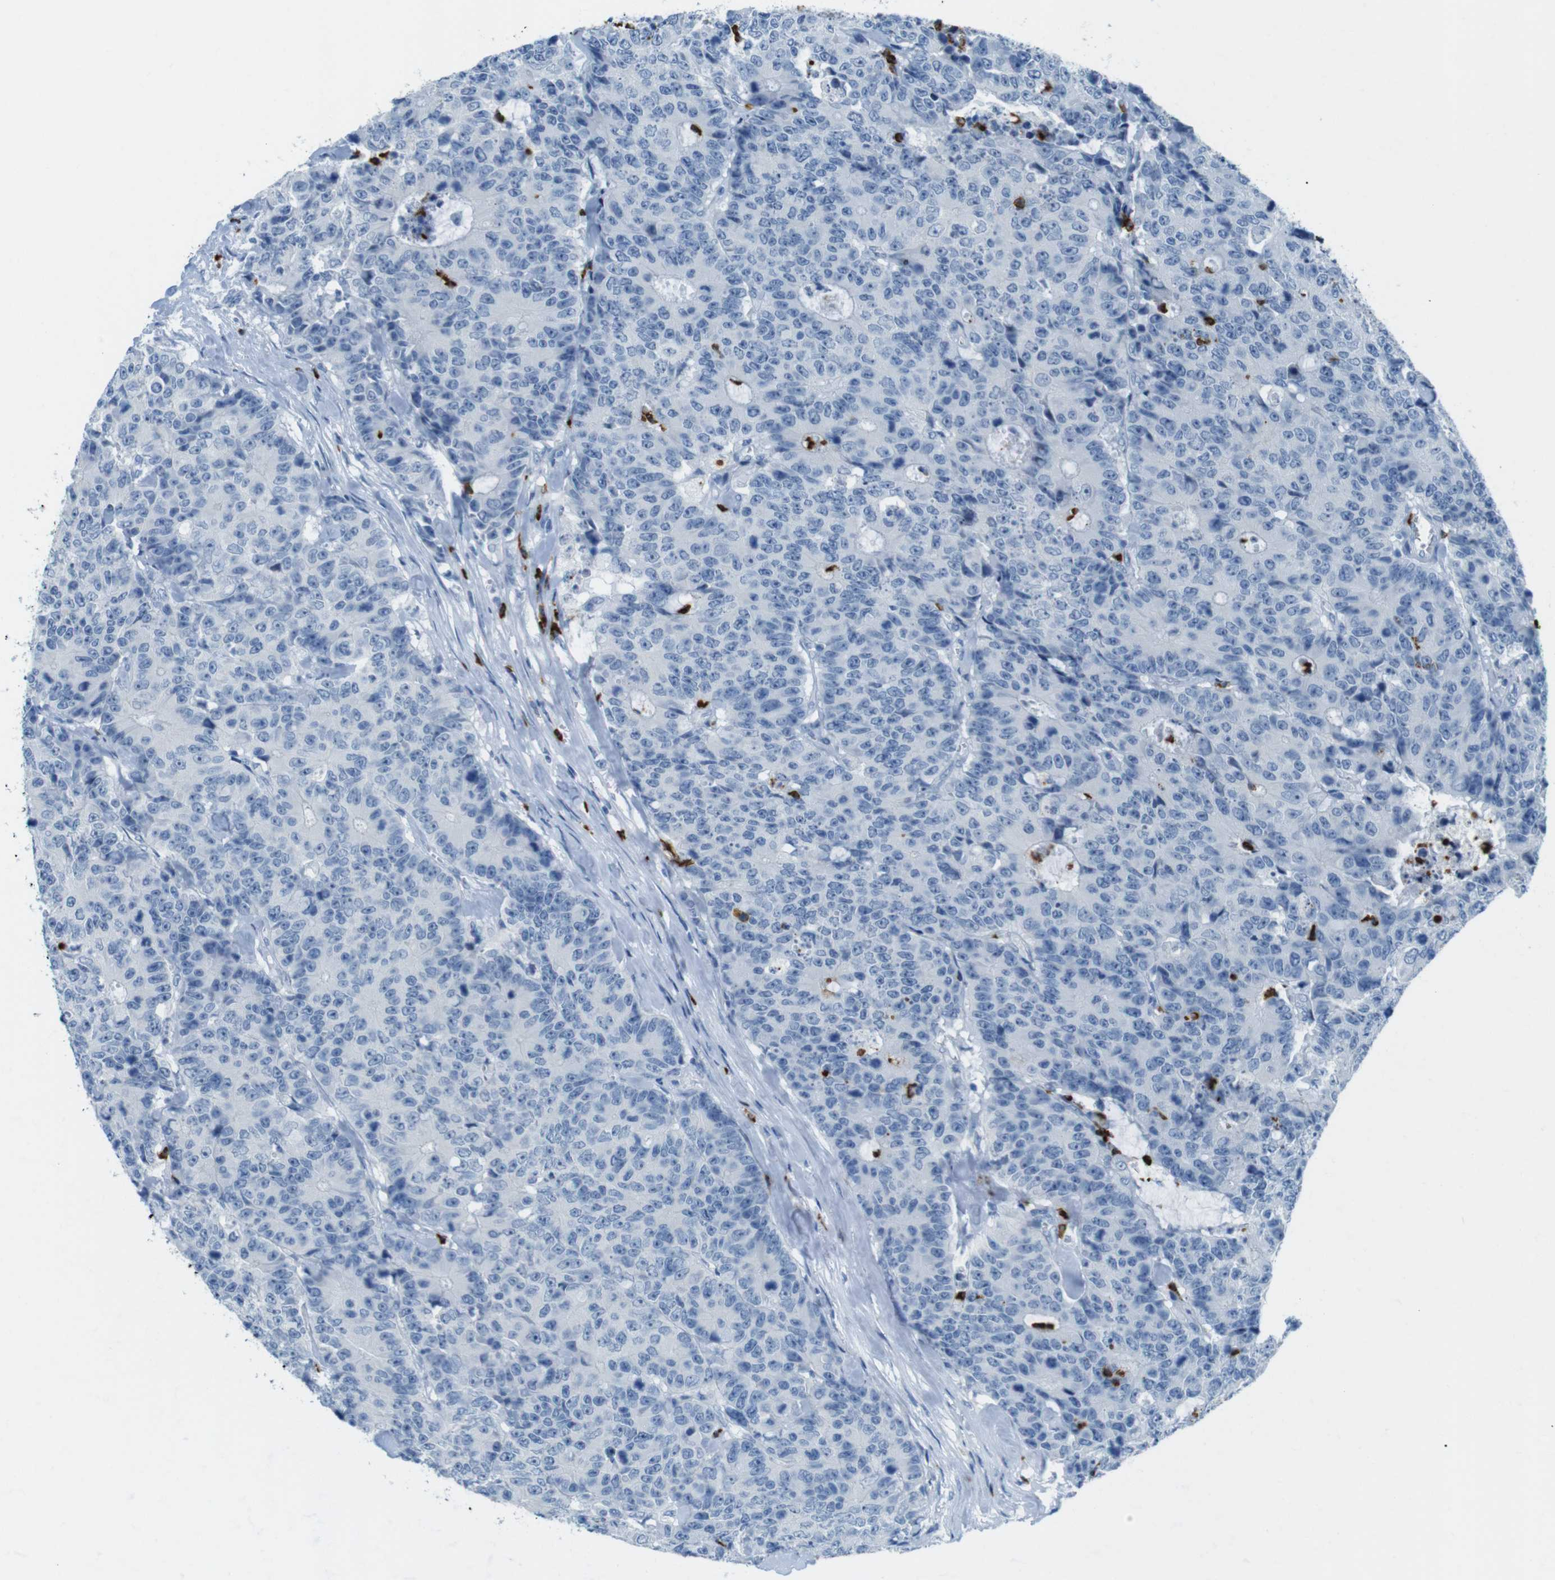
{"staining": {"intensity": "negative", "quantity": "none", "location": "none"}, "tissue": "colorectal cancer", "cell_type": "Tumor cells", "image_type": "cancer", "snomed": [{"axis": "morphology", "description": "Adenocarcinoma, NOS"}, {"axis": "topography", "description": "Colon"}], "caption": "Micrograph shows no significant protein staining in tumor cells of colorectal cancer (adenocarcinoma). (DAB (3,3'-diaminobenzidine) immunohistochemistry, high magnification).", "gene": "MCEMP1", "patient": {"sex": "female", "age": 86}}